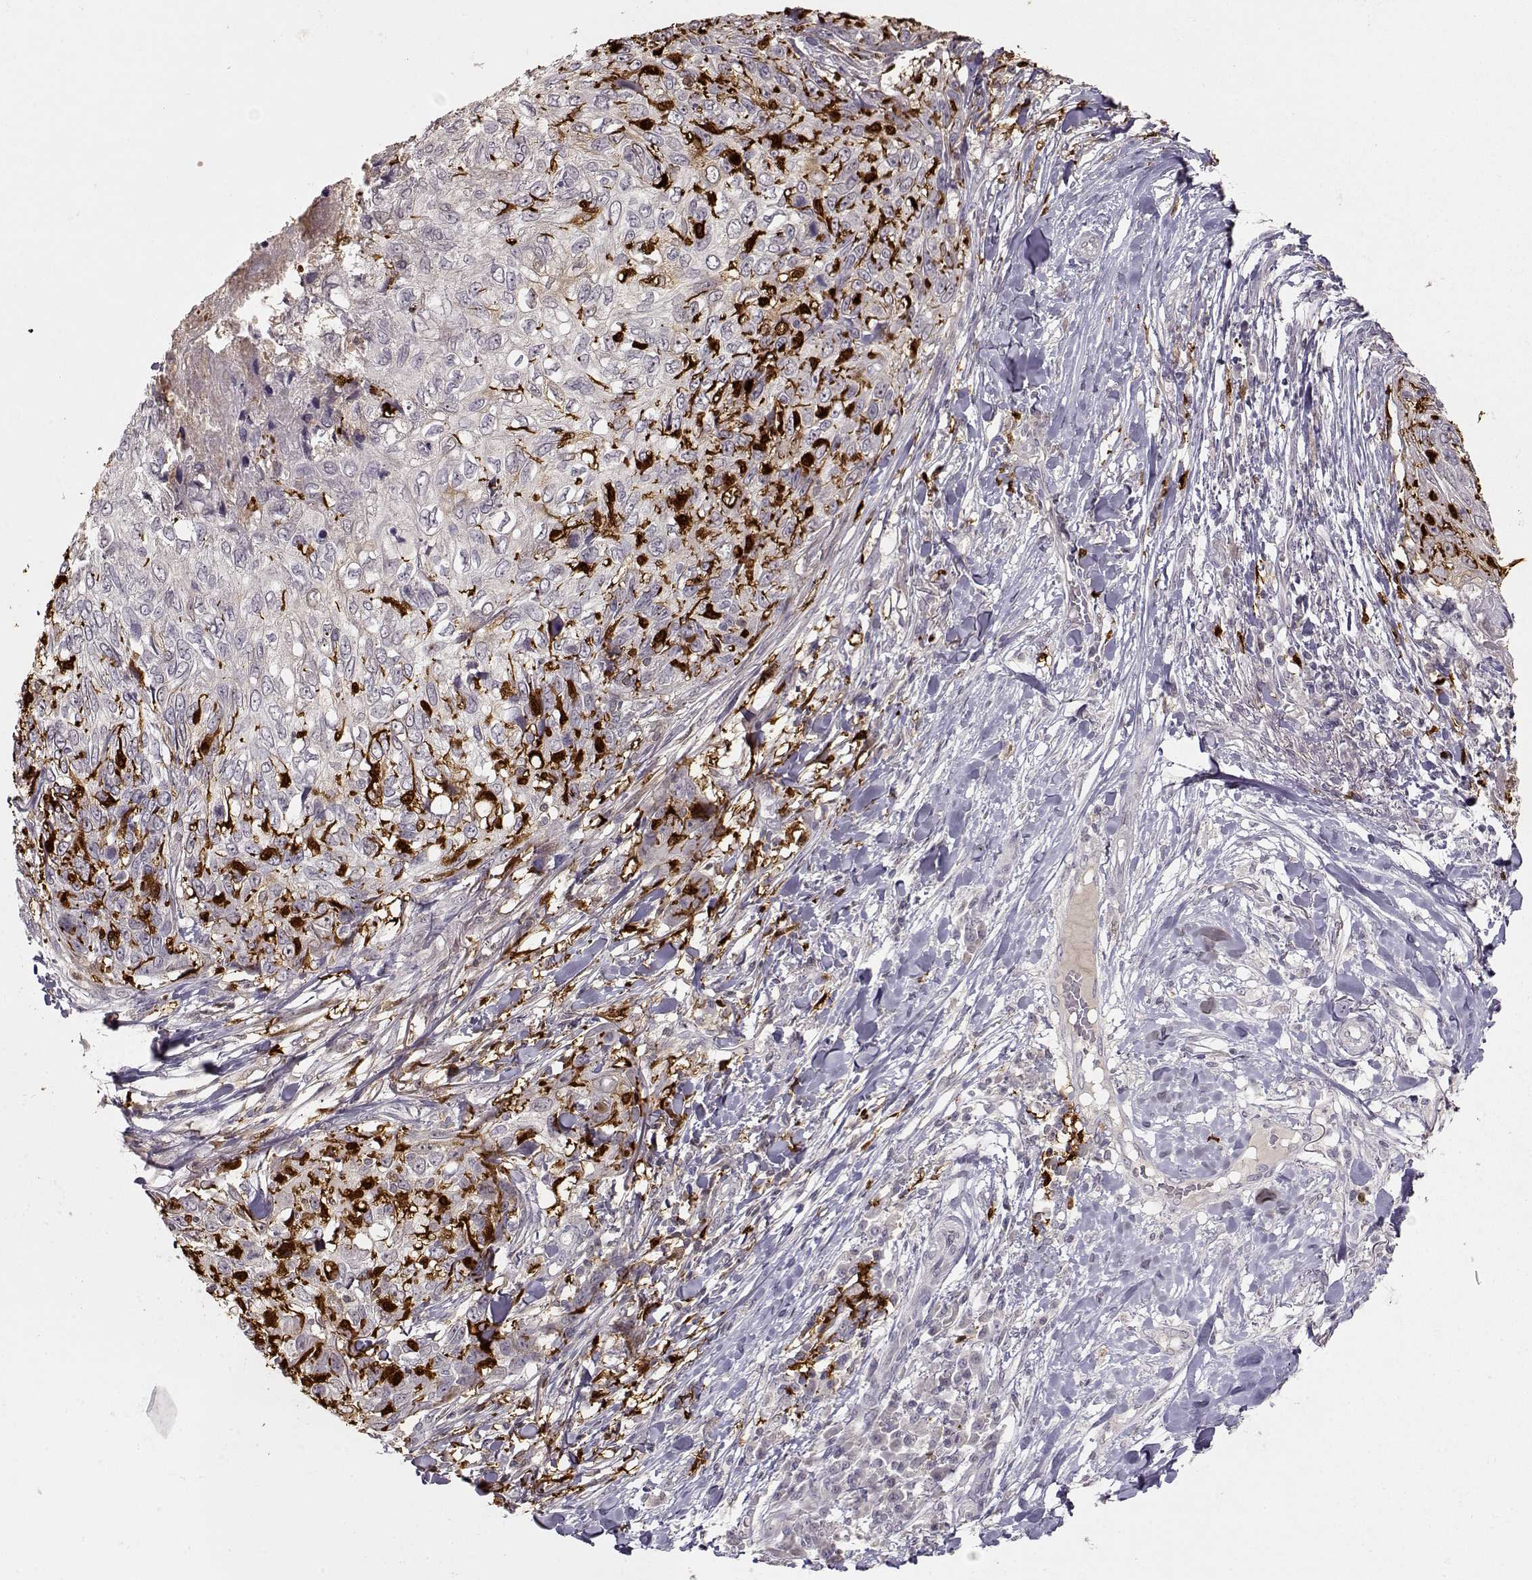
{"staining": {"intensity": "negative", "quantity": "none", "location": "none"}, "tissue": "skin cancer", "cell_type": "Tumor cells", "image_type": "cancer", "snomed": [{"axis": "morphology", "description": "Squamous cell carcinoma, NOS"}, {"axis": "topography", "description": "Skin"}], "caption": "Protein analysis of squamous cell carcinoma (skin) reveals no significant staining in tumor cells. The staining was performed using DAB (3,3'-diaminobenzidine) to visualize the protein expression in brown, while the nuclei were stained in blue with hematoxylin (Magnification: 20x).", "gene": "S100B", "patient": {"sex": "male", "age": 92}}